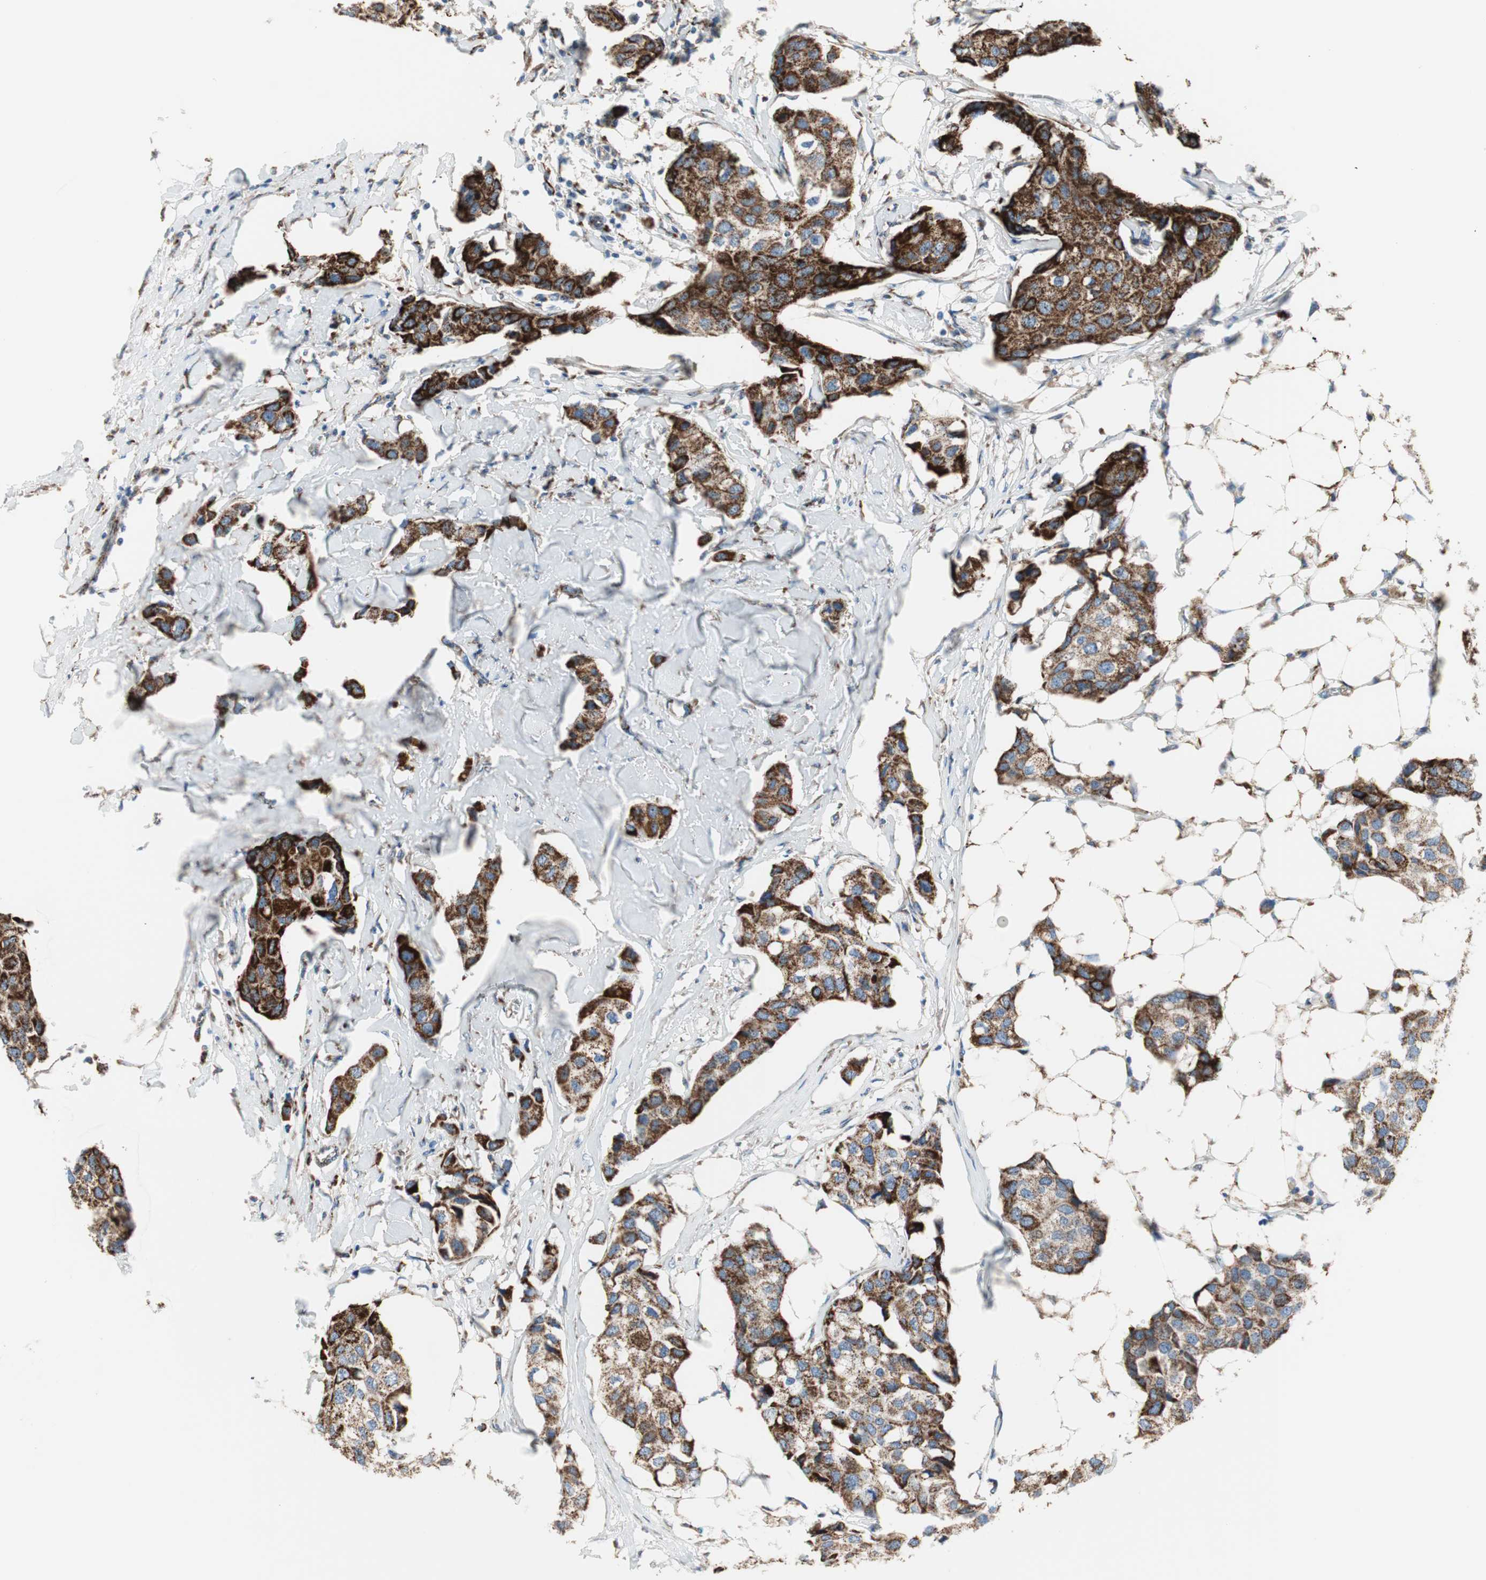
{"staining": {"intensity": "strong", "quantity": ">75%", "location": "cytoplasmic/membranous"}, "tissue": "breast cancer", "cell_type": "Tumor cells", "image_type": "cancer", "snomed": [{"axis": "morphology", "description": "Duct carcinoma"}, {"axis": "topography", "description": "Breast"}], "caption": "A brown stain shows strong cytoplasmic/membranous positivity of a protein in human breast infiltrating ductal carcinoma tumor cells.", "gene": "TST", "patient": {"sex": "female", "age": 80}}